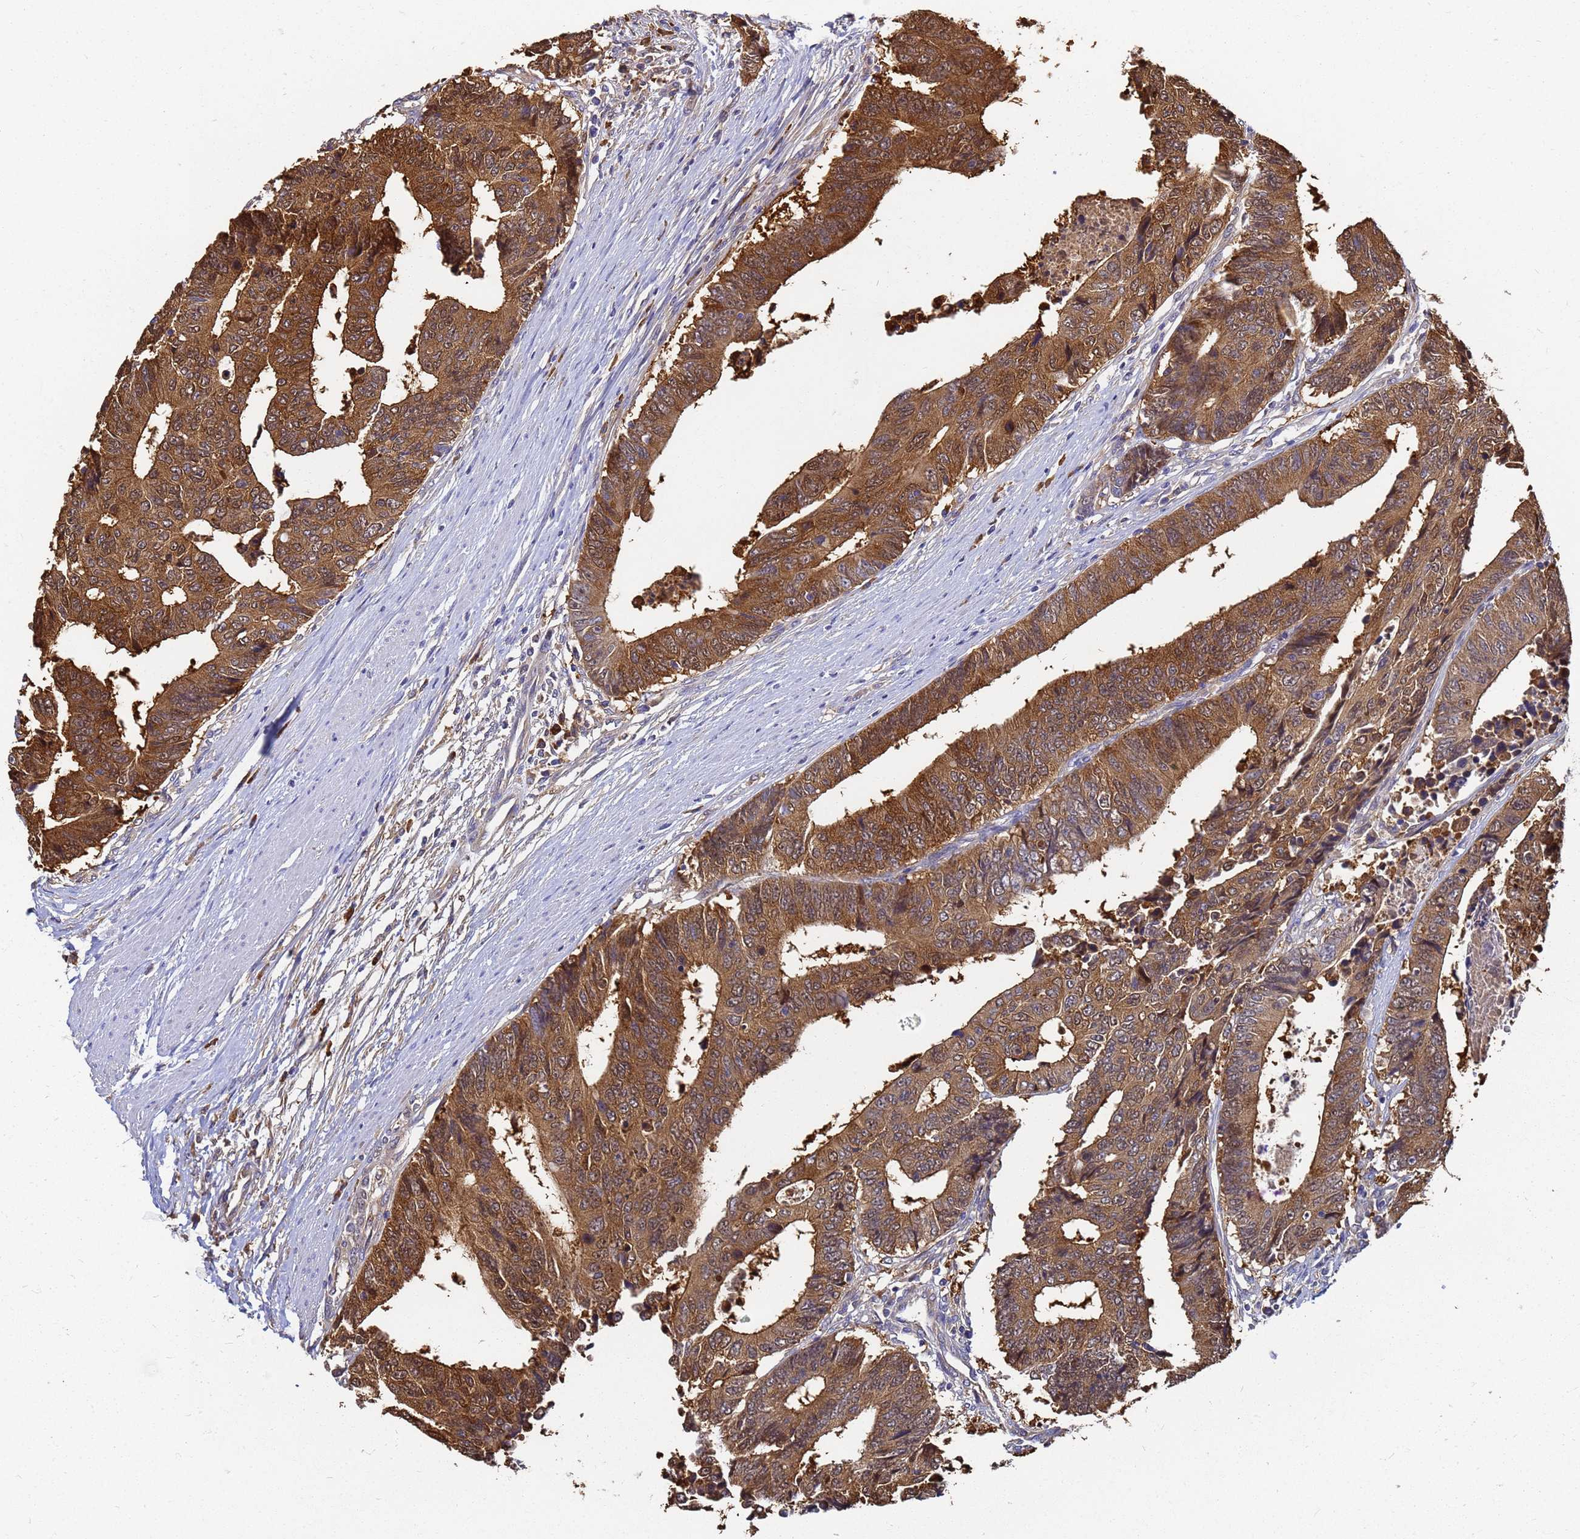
{"staining": {"intensity": "moderate", "quantity": ">75%", "location": "cytoplasmic/membranous"}, "tissue": "colorectal cancer", "cell_type": "Tumor cells", "image_type": "cancer", "snomed": [{"axis": "morphology", "description": "Adenocarcinoma, NOS"}, {"axis": "topography", "description": "Rectum"}], "caption": "IHC staining of colorectal adenocarcinoma, which displays medium levels of moderate cytoplasmic/membranous expression in about >75% of tumor cells indicating moderate cytoplasmic/membranous protein positivity. The staining was performed using DAB (brown) for protein detection and nuclei were counterstained in hematoxylin (blue).", "gene": "NME1-NME2", "patient": {"sex": "male", "age": 84}}